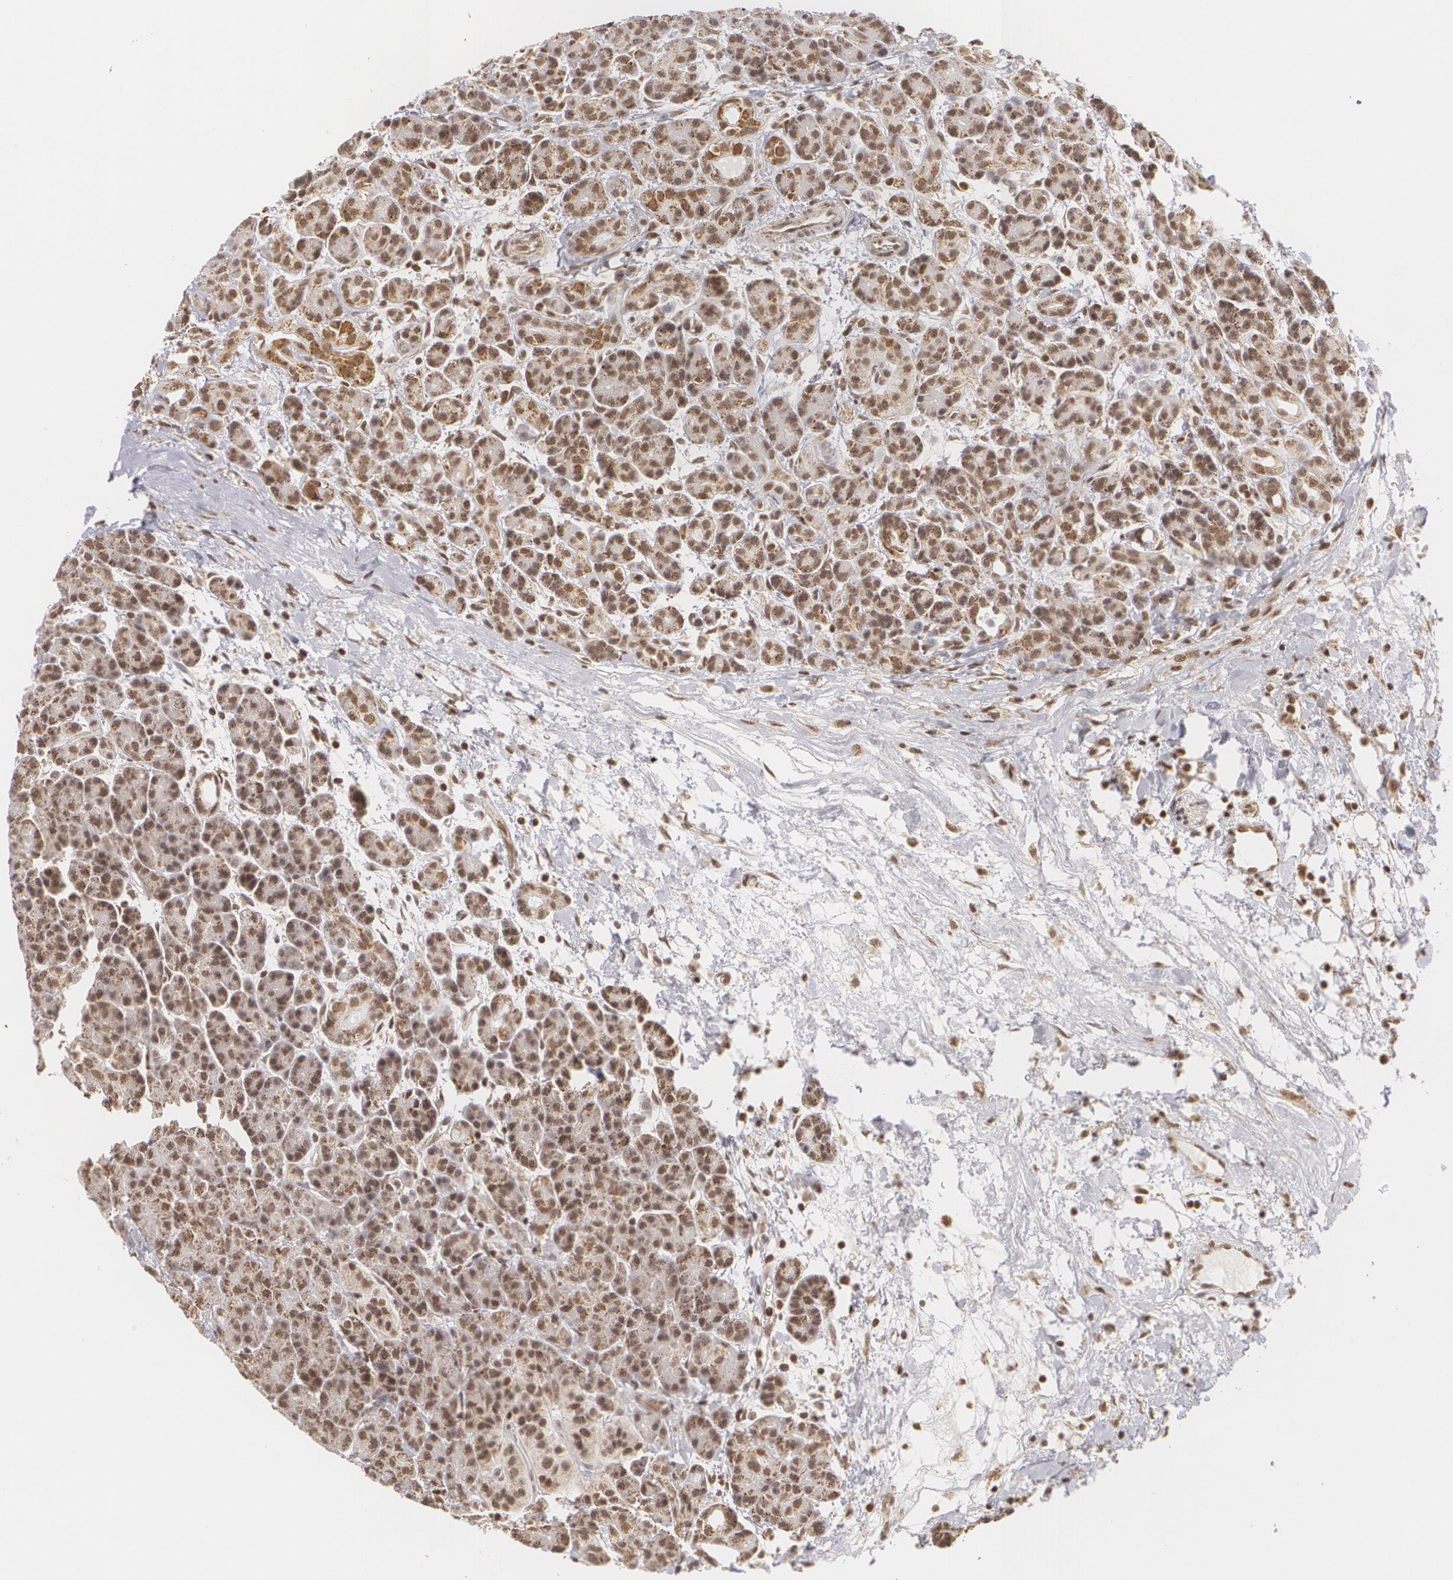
{"staining": {"intensity": "moderate", "quantity": ">75%", "location": "cytoplasmic/membranous"}, "tissue": "pancreas", "cell_type": "Exocrine glandular cells", "image_type": "normal", "snomed": [{"axis": "morphology", "description": "Normal tissue, NOS"}, {"axis": "topography", "description": "Pancreas"}], "caption": "Immunohistochemistry (IHC) image of unremarkable human pancreas stained for a protein (brown), which shows medium levels of moderate cytoplasmic/membranous expression in about >75% of exocrine glandular cells.", "gene": "MXD1", "patient": {"sex": "female", "age": 77}}